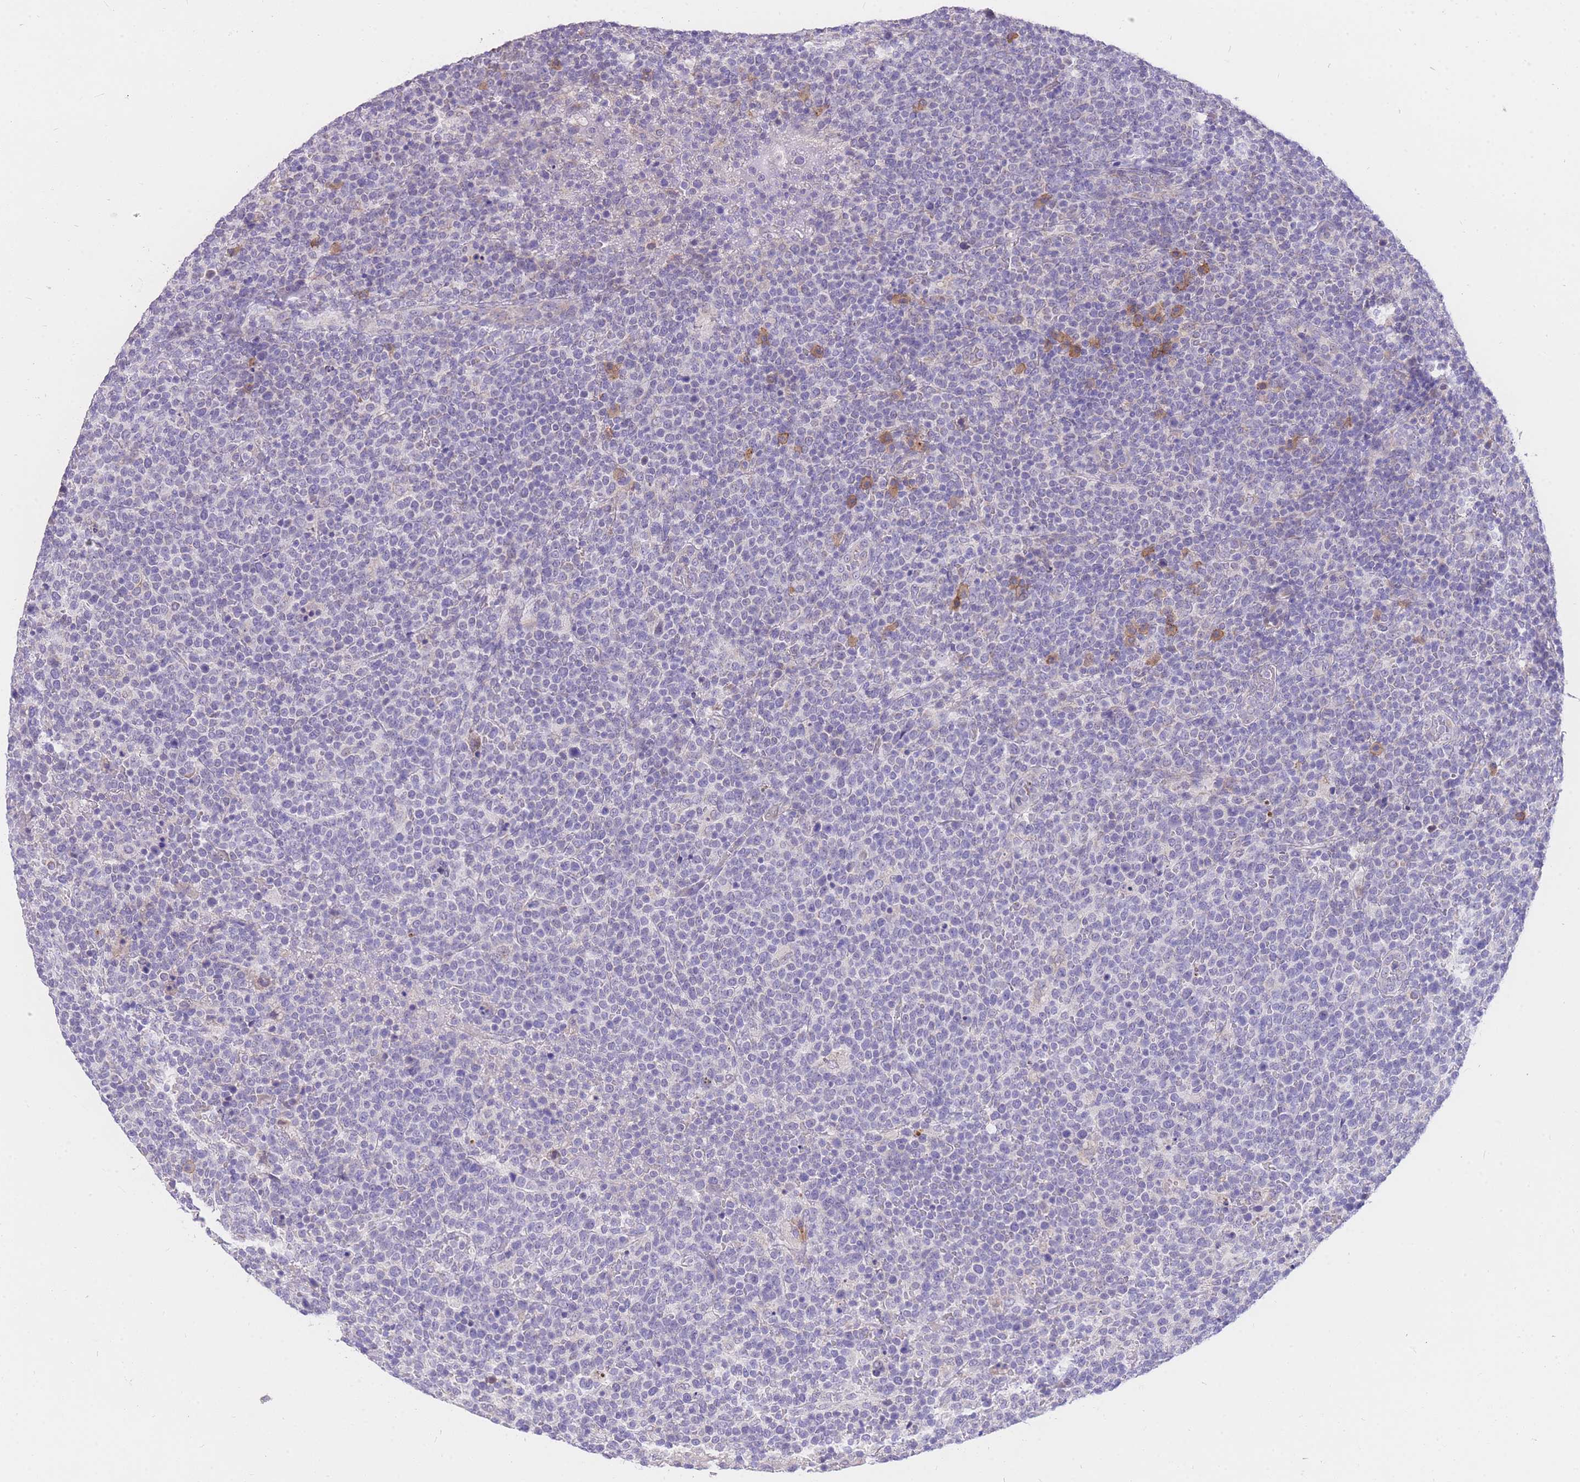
{"staining": {"intensity": "negative", "quantity": "none", "location": "none"}, "tissue": "lymphoma", "cell_type": "Tumor cells", "image_type": "cancer", "snomed": [{"axis": "morphology", "description": "Malignant lymphoma, non-Hodgkin's type, High grade"}, {"axis": "topography", "description": "Lymph node"}], "caption": "A photomicrograph of human malignant lymphoma, non-Hodgkin's type (high-grade) is negative for staining in tumor cells. (Immunohistochemistry (ihc), brightfield microscopy, high magnification).", "gene": "C2orf88", "patient": {"sex": "male", "age": 61}}